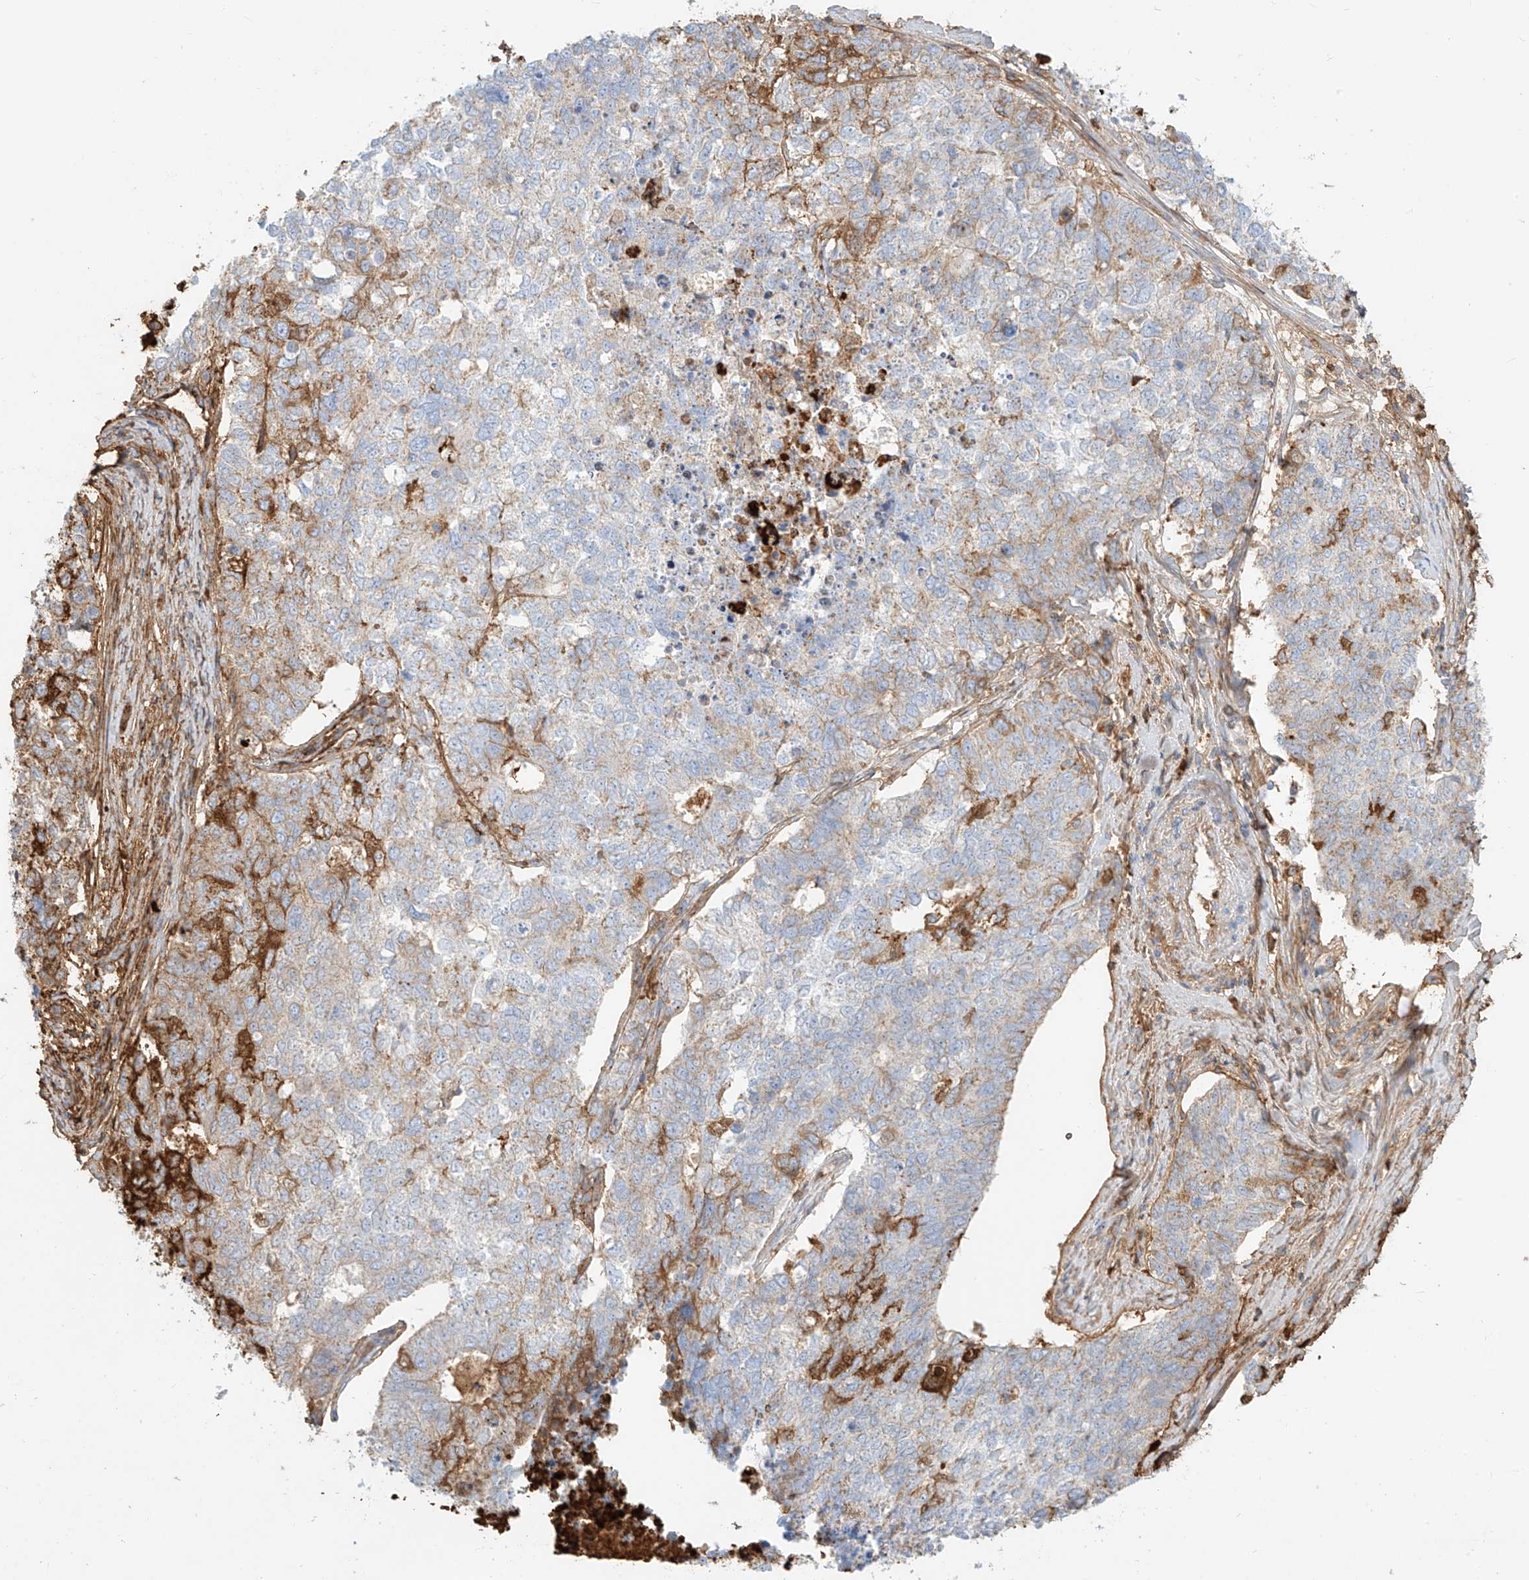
{"staining": {"intensity": "moderate", "quantity": "<25%", "location": "cytoplasmic/membranous"}, "tissue": "cervical cancer", "cell_type": "Tumor cells", "image_type": "cancer", "snomed": [{"axis": "morphology", "description": "Squamous cell carcinoma, NOS"}, {"axis": "topography", "description": "Cervix"}], "caption": "The micrograph displays a brown stain indicating the presence of a protein in the cytoplasmic/membranous of tumor cells in squamous cell carcinoma (cervical).", "gene": "OCSTAMP", "patient": {"sex": "female", "age": 63}}